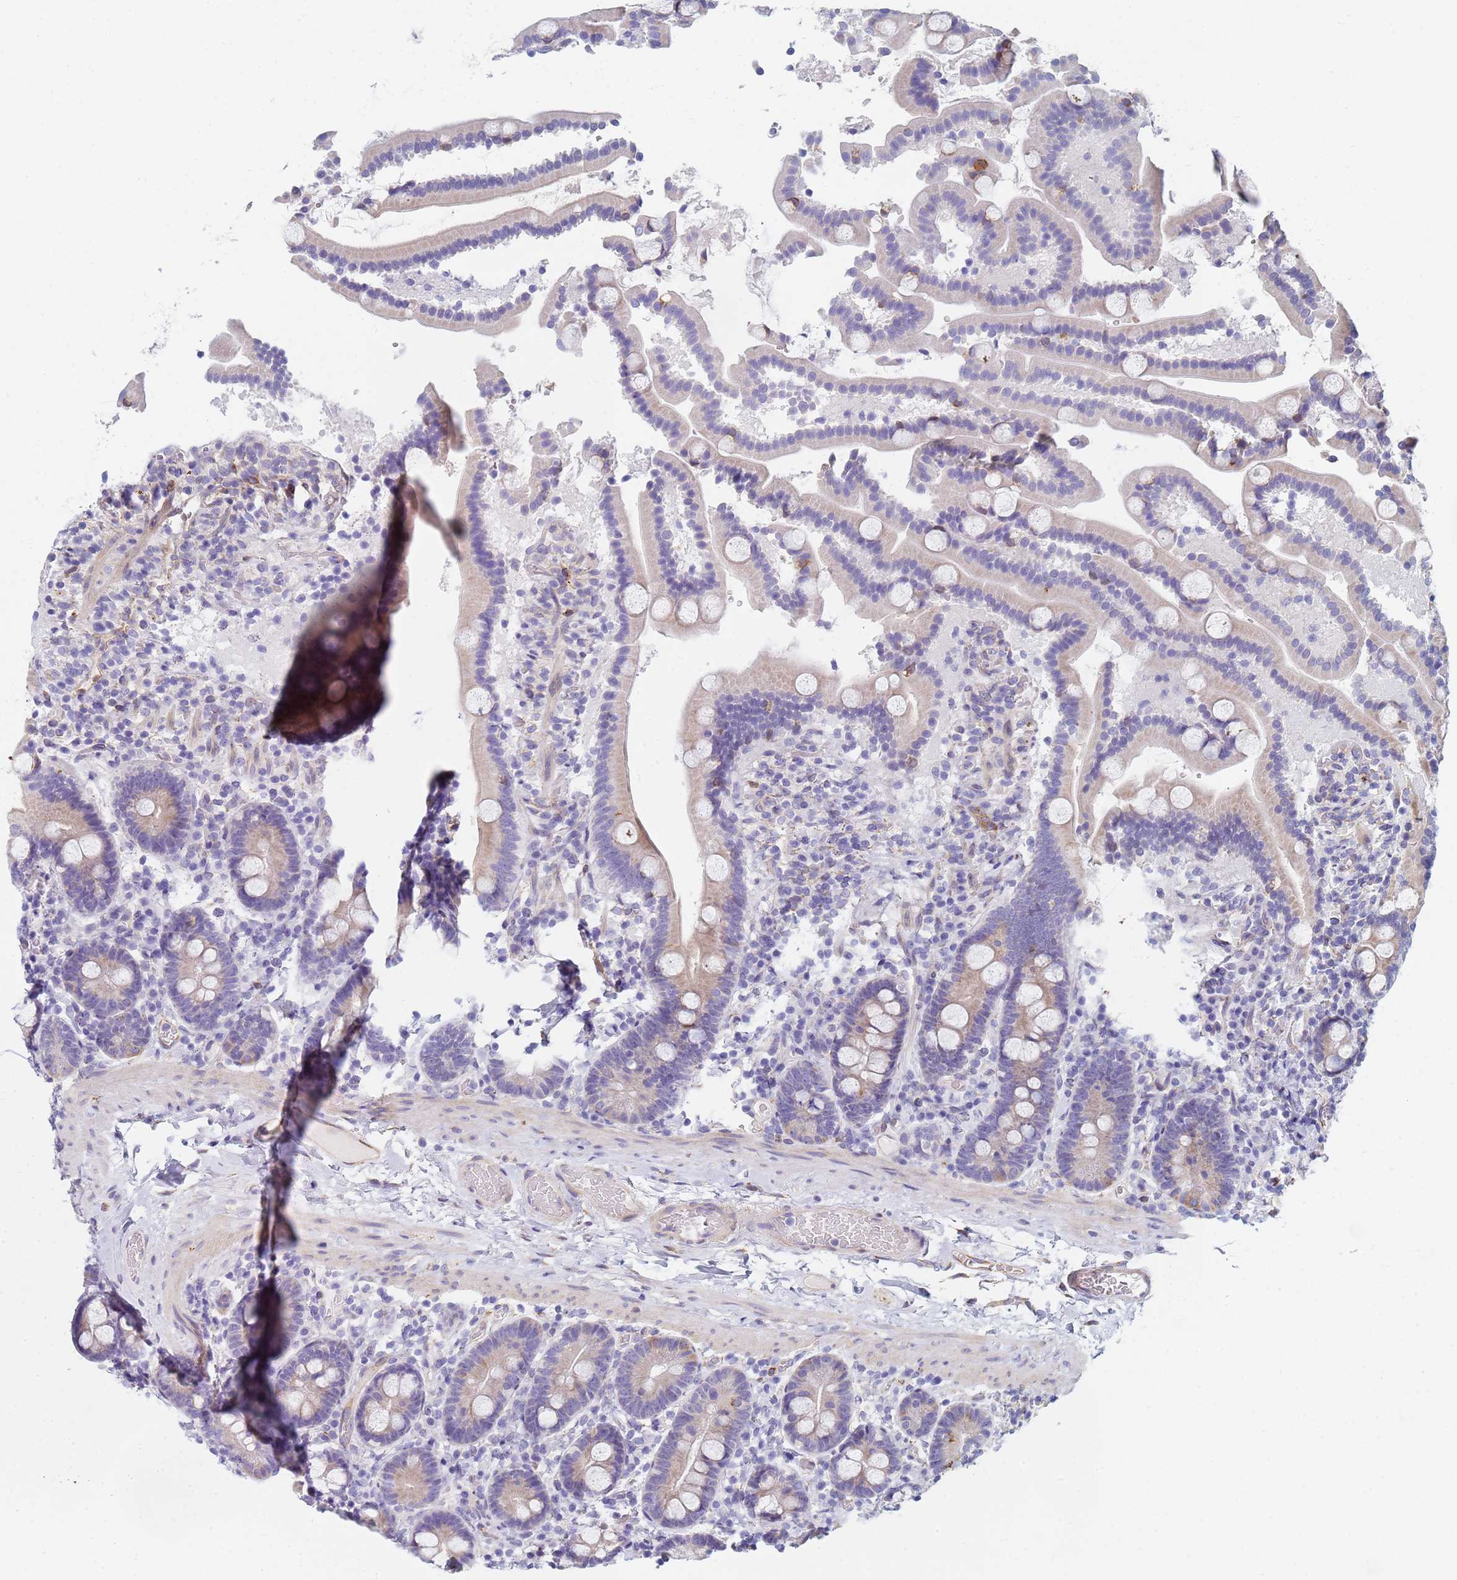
{"staining": {"intensity": "strong", "quantity": "<25%", "location": "cytoplasmic/membranous"}, "tissue": "duodenum", "cell_type": "Glandular cells", "image_type": "normal", "snomed": [{"axis": "morphology", "description": "Normal tissue, NOS"}, {"axis": "topography", "description": "Duodenum"}], "caption": "A high-resolution micrograph shows IHC staining of benign duodenum, which displays strong cytoplasmic/membranous staining in about <25% of glandular cells.", "gene": "GDAP2", "patient": {"sex": "male", "age": 55}}